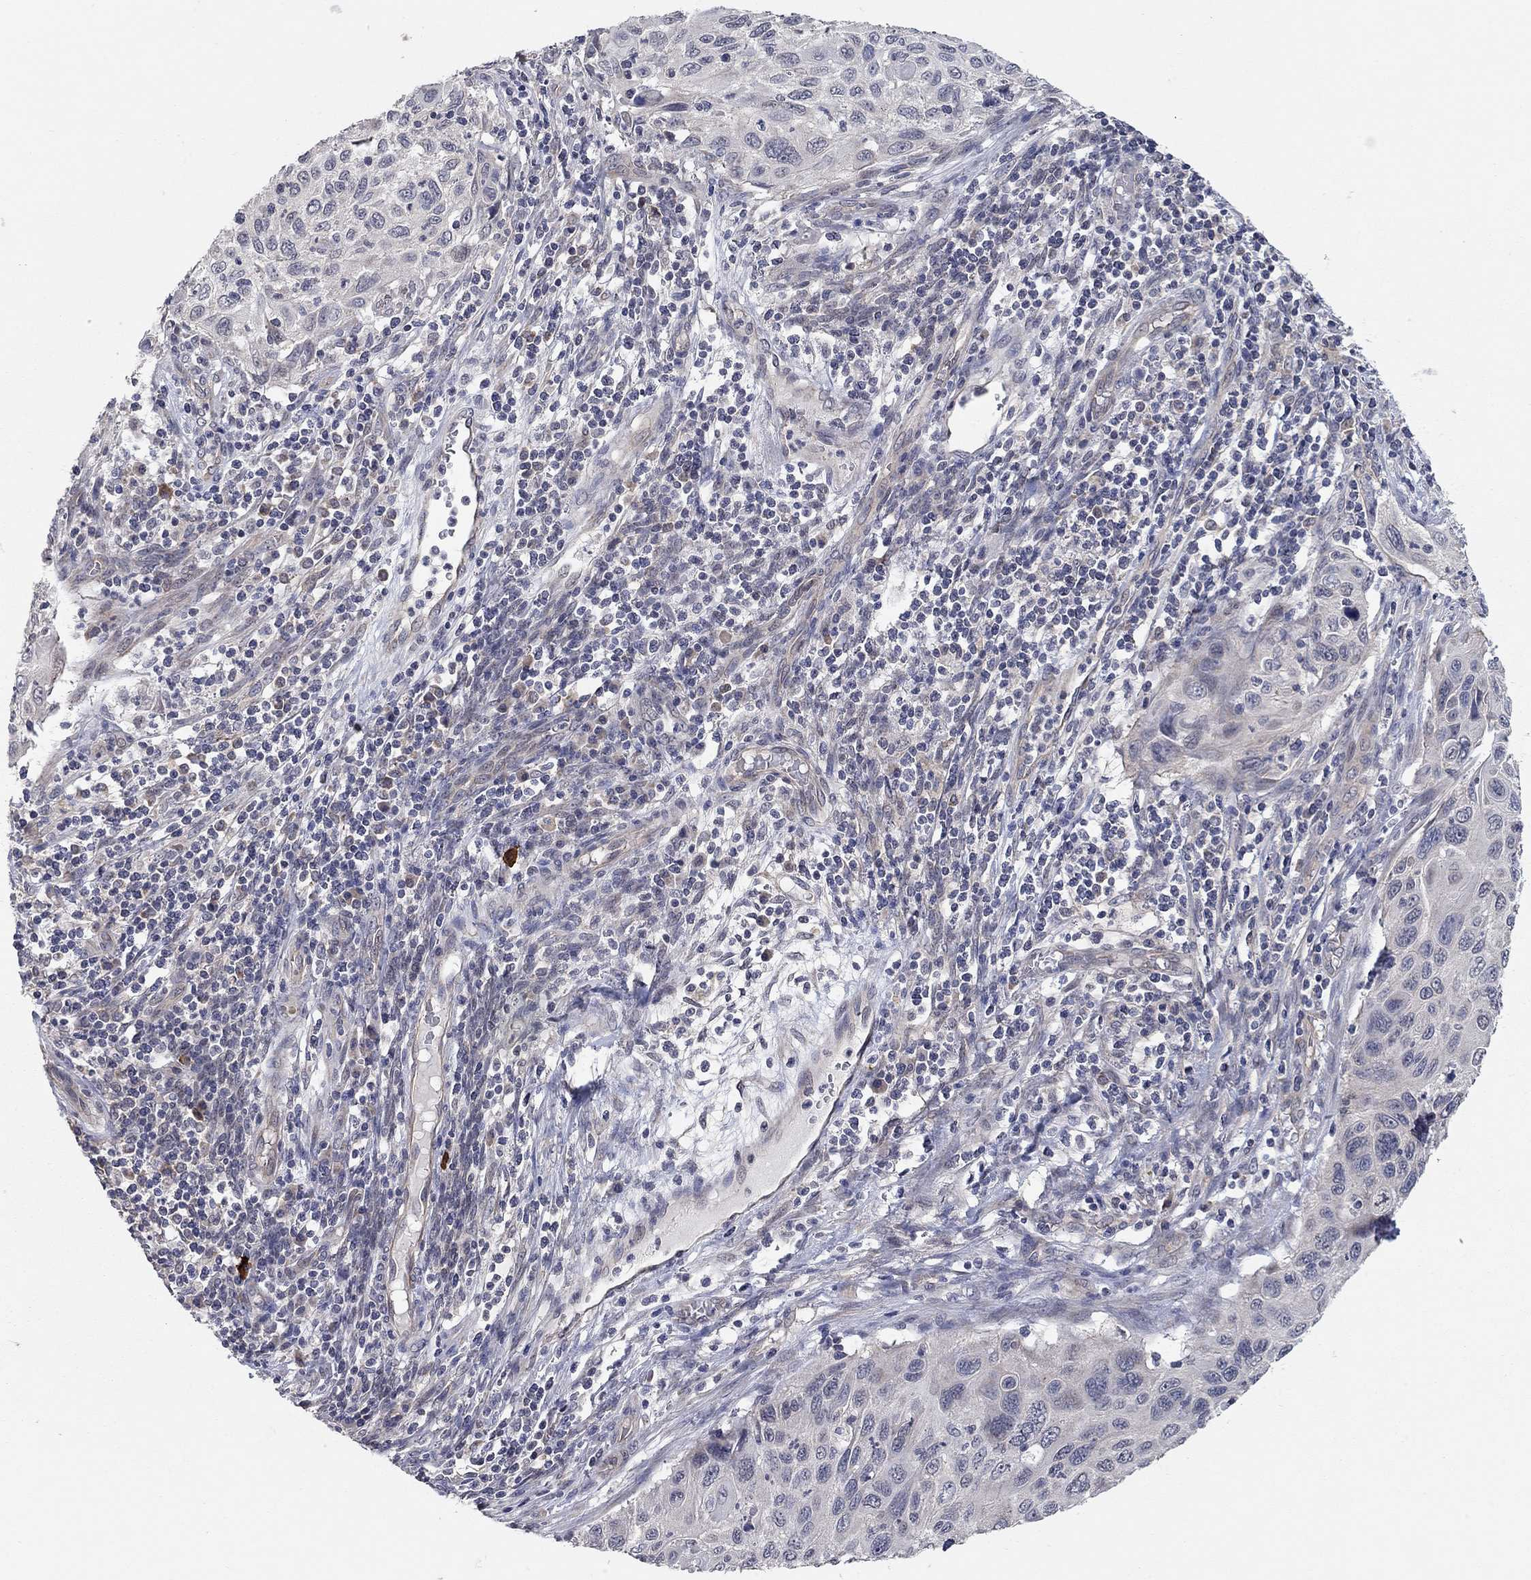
{"staining": {"intensity": "negative", "quantity": "none", "location": "none"}, "tissue": "cervical cancer", "cell_type": "Tumor cells", "image_type": "cancer", "snomed": [{"axis": "morphology", "description": "Squamous cell carcinoma, NOS"}, {"axis": "topography", "description": "Cervix"}], "caption": "DAB (3,3'-diaminobenzidine) immunohistochemical staining of human cervical cancer (squamous cell carcinoma) shows no significant staining in tumor cells.", "gene": "WASF3", "patient": {"sex": "female", "age": 70}}